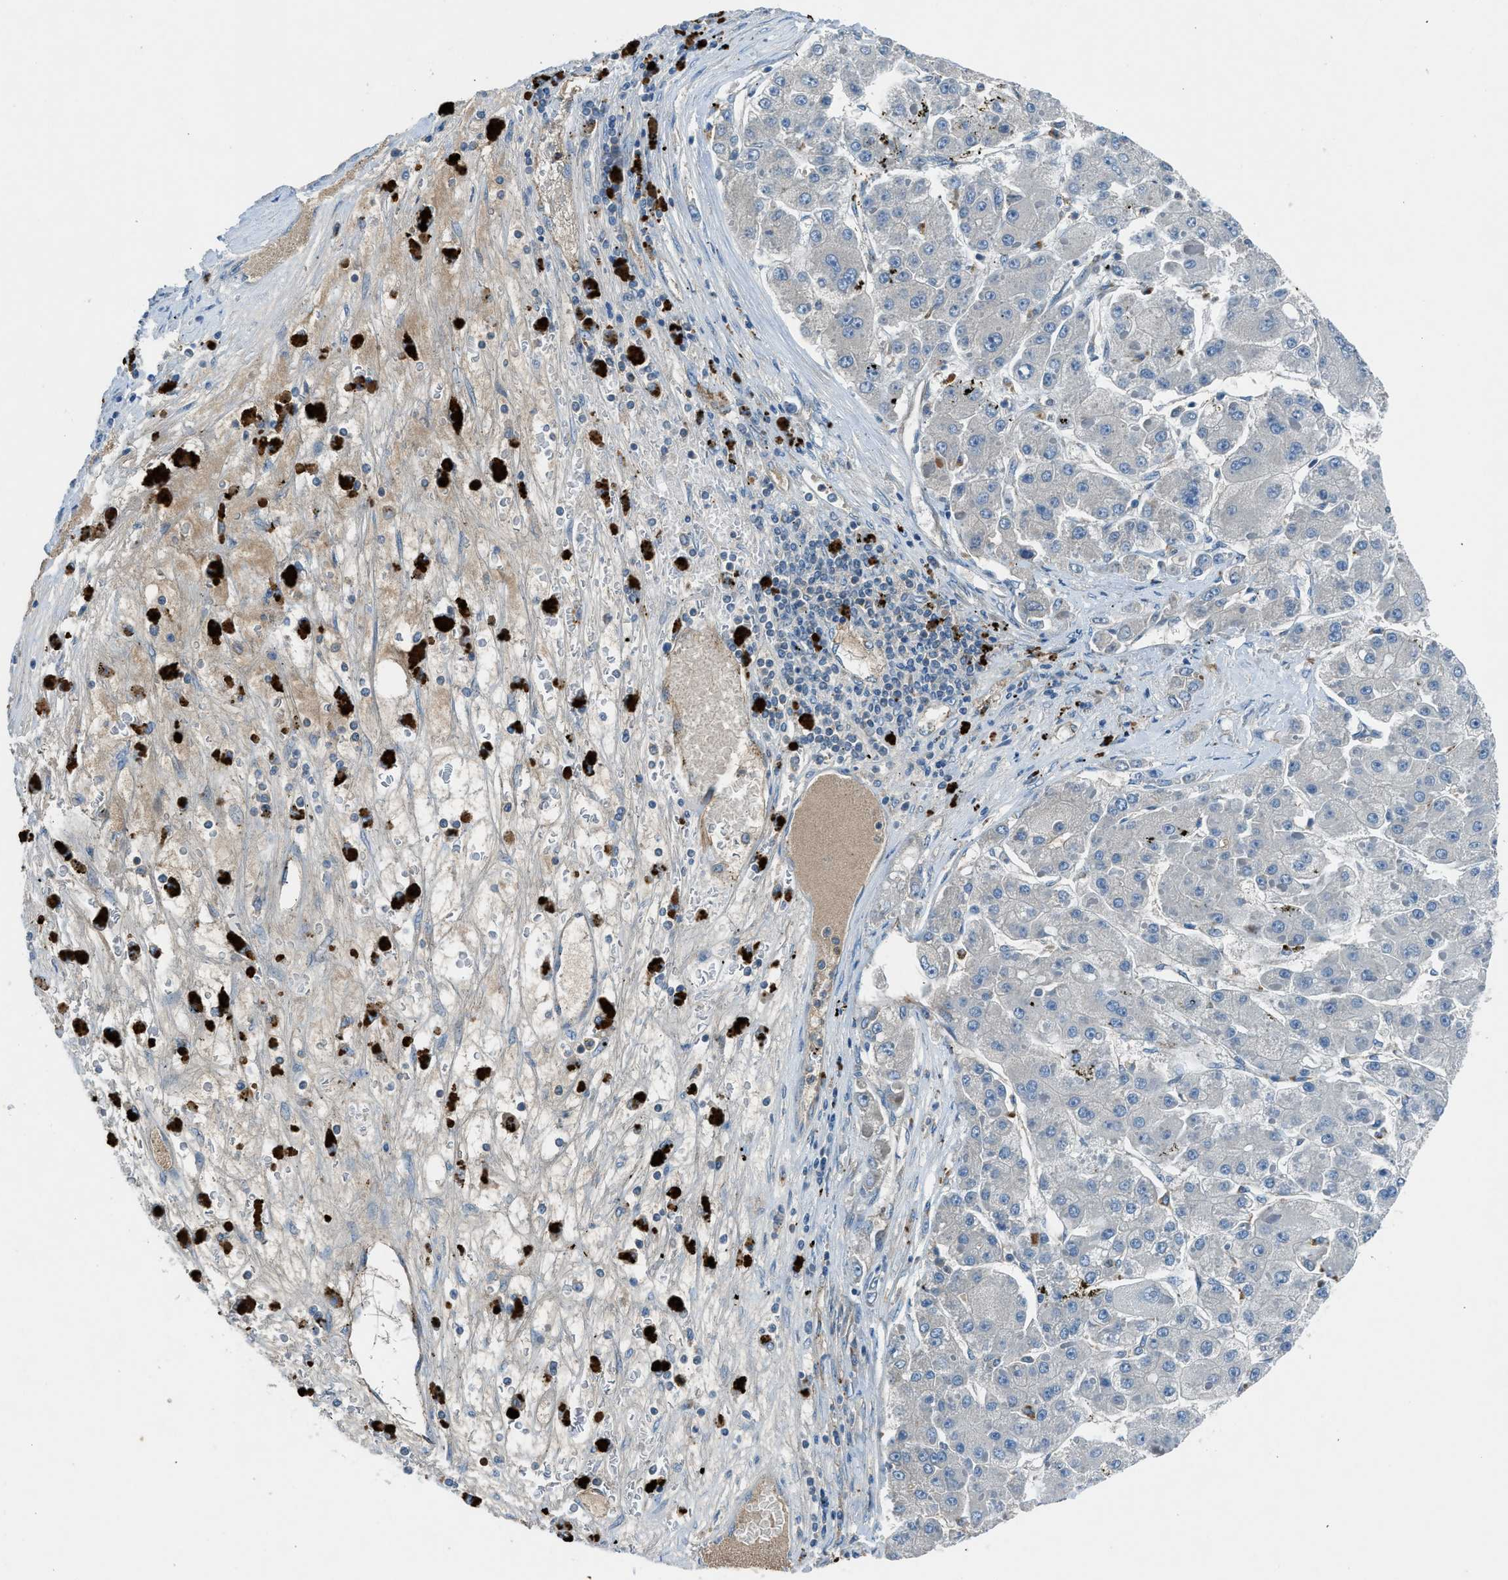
{"staining": {"intensity": "negative", "quantity": "none", "location": "none"}, "tissue": "liver cancer", "cell_type": "Tumor cells", "image_type": "cancer", "snomed": [{"axis": "morphology", "description": "Carcinoma, Hepatocellular, NOS"}, {"axis": "topography", "description": "Liver"}], "caption": "An image of hepatocellular carcinoma (liver) stained for a protein displays no brown staining in tumor cells.", "gene": "BMP1", "patient": {"sex": "female", "age": 73}}